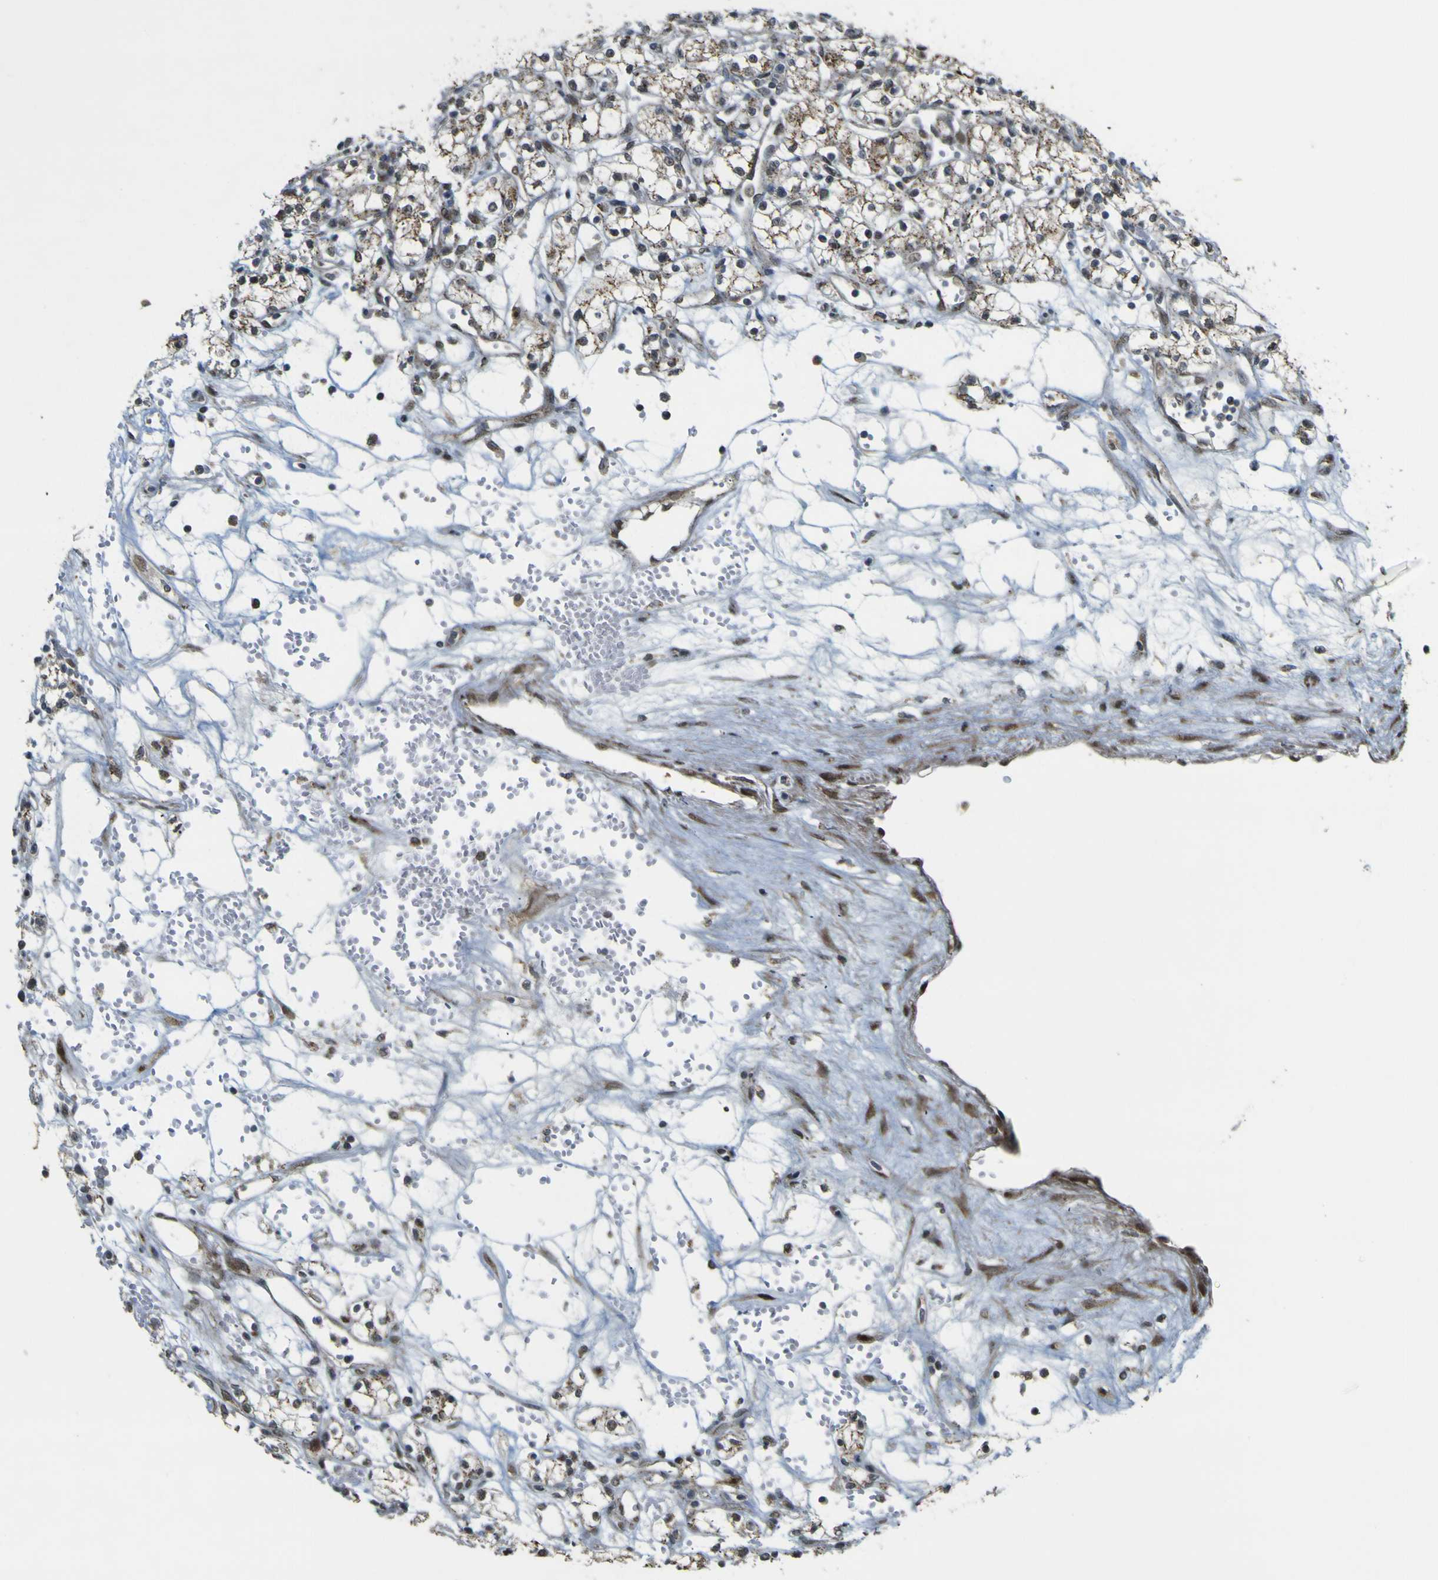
{"staining": {"intensity": "moderate", "quantity": ">75%", "location": "cytoplasmic/membranous"}, "tissue": "renal cancer", "cell_type": "Tumor cells", "image_type": "cancer", "snomed": [{"axis": "morphology", "description": "Normal tissue, NOS"}, {"axis": "morphology", "description": "Adenocarcinoma, NOS"}, {"axis": "topography", "description": "Kidney"}], "caption": "Protein positivity by immunohistochemistry (IHC) shows moderate cytoplasmic/membranous positivity in approximately >75% of tumor cells in renal cancer (adenocarcinoma).", "gene": "ACBD5", "patient": {"sex": "male", "age": 59}}